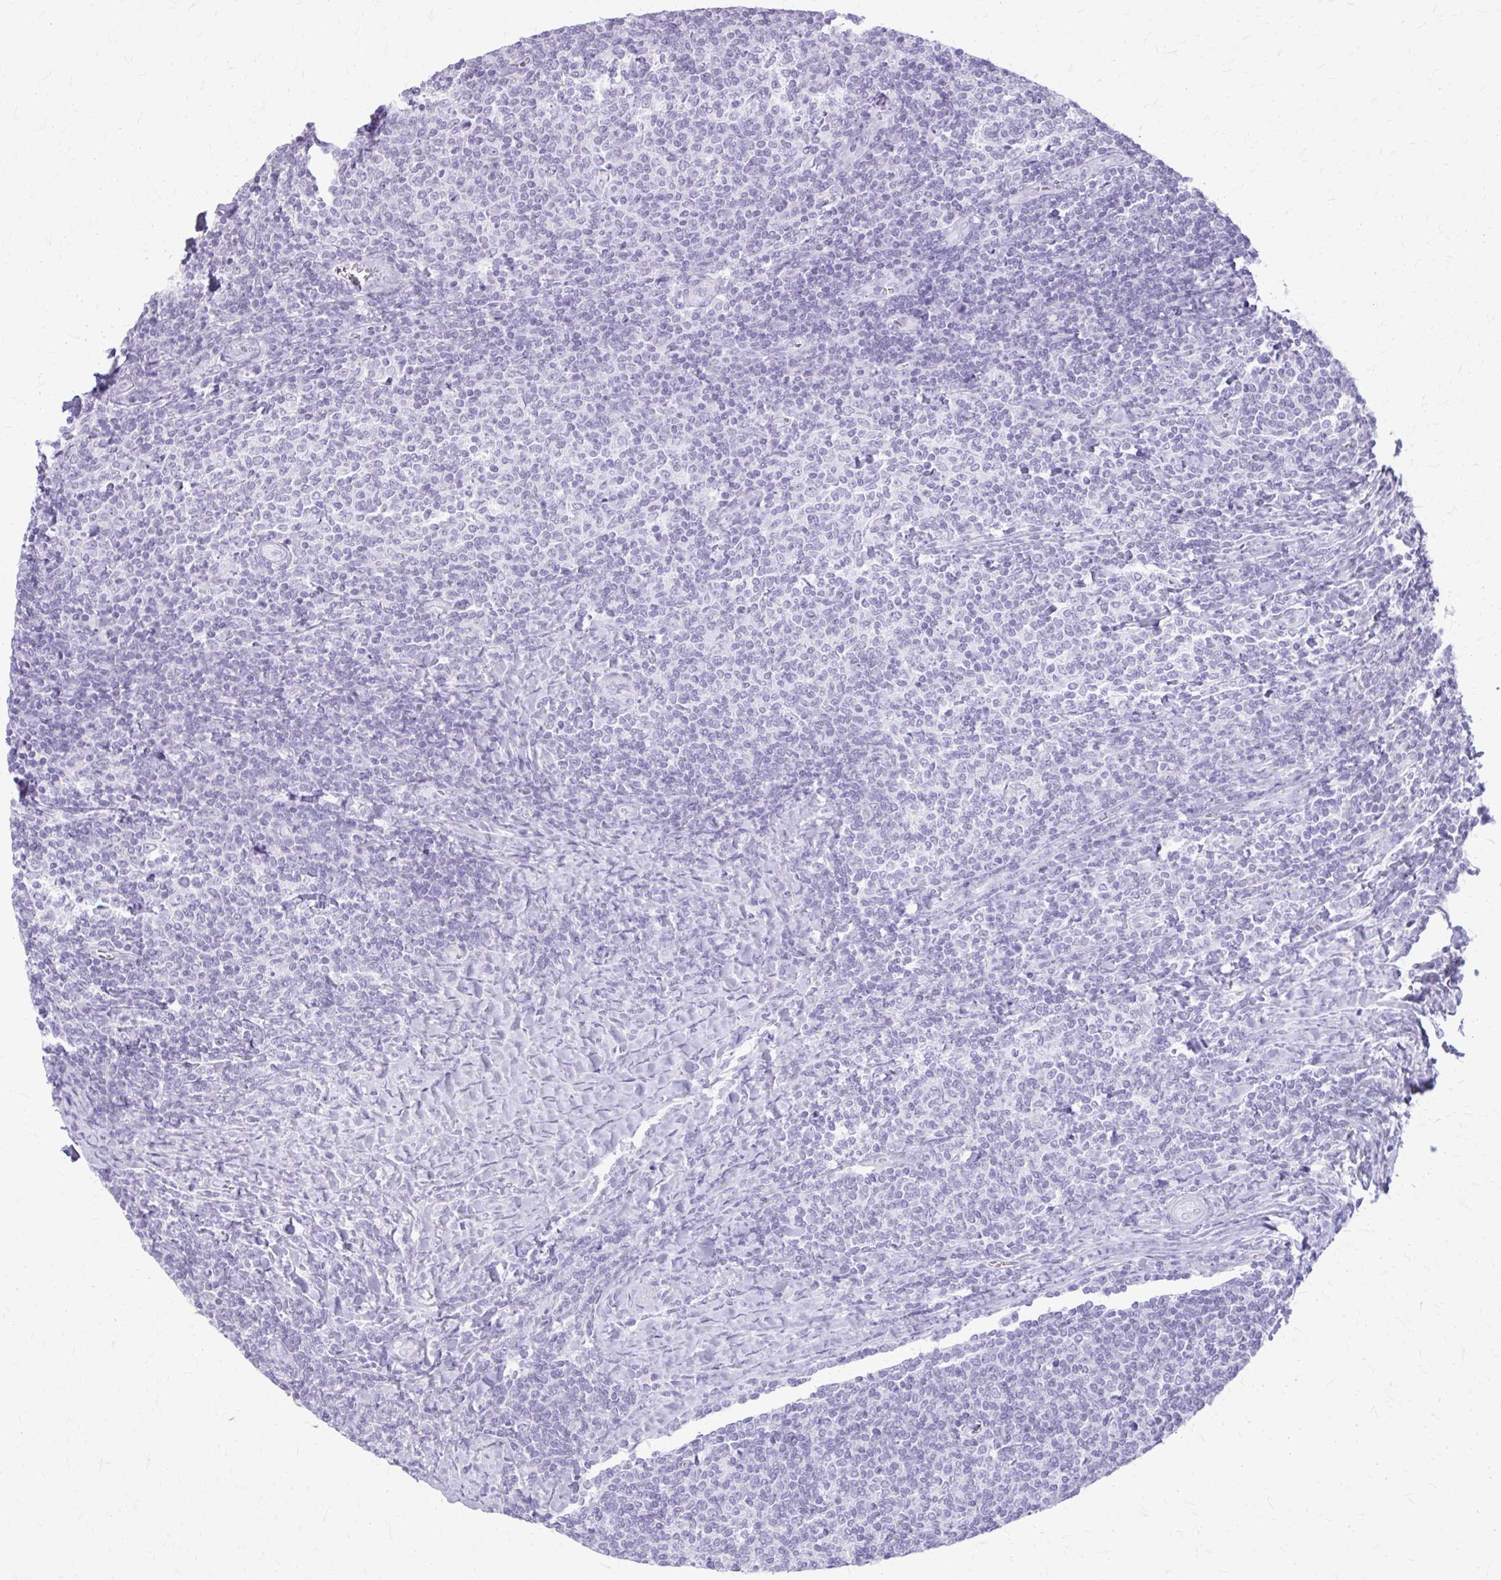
{"staining": {"intensity": "negative", "quantity": "none", "location": "none"}, "tissue": "lymphoma", "cell_type": "Tumor cells", "image_type": "cancer", "snomed": [{"axis": "morphology", "description": "Malignant lymphoma, non-Hodgkin's type, Low grade"}, {"axis": "topography", "description": "Lymph node"}], "caption": "This histopathology image is of malignant lymphoma, non-Hodgkin's type (low-grade) stained with IHC to label a protein in brown with the nuclei are counter-stained blue. There is no expression in tumor cells.", "gene": "KRT5", "patient": {"sex": "male", "age": 52}}